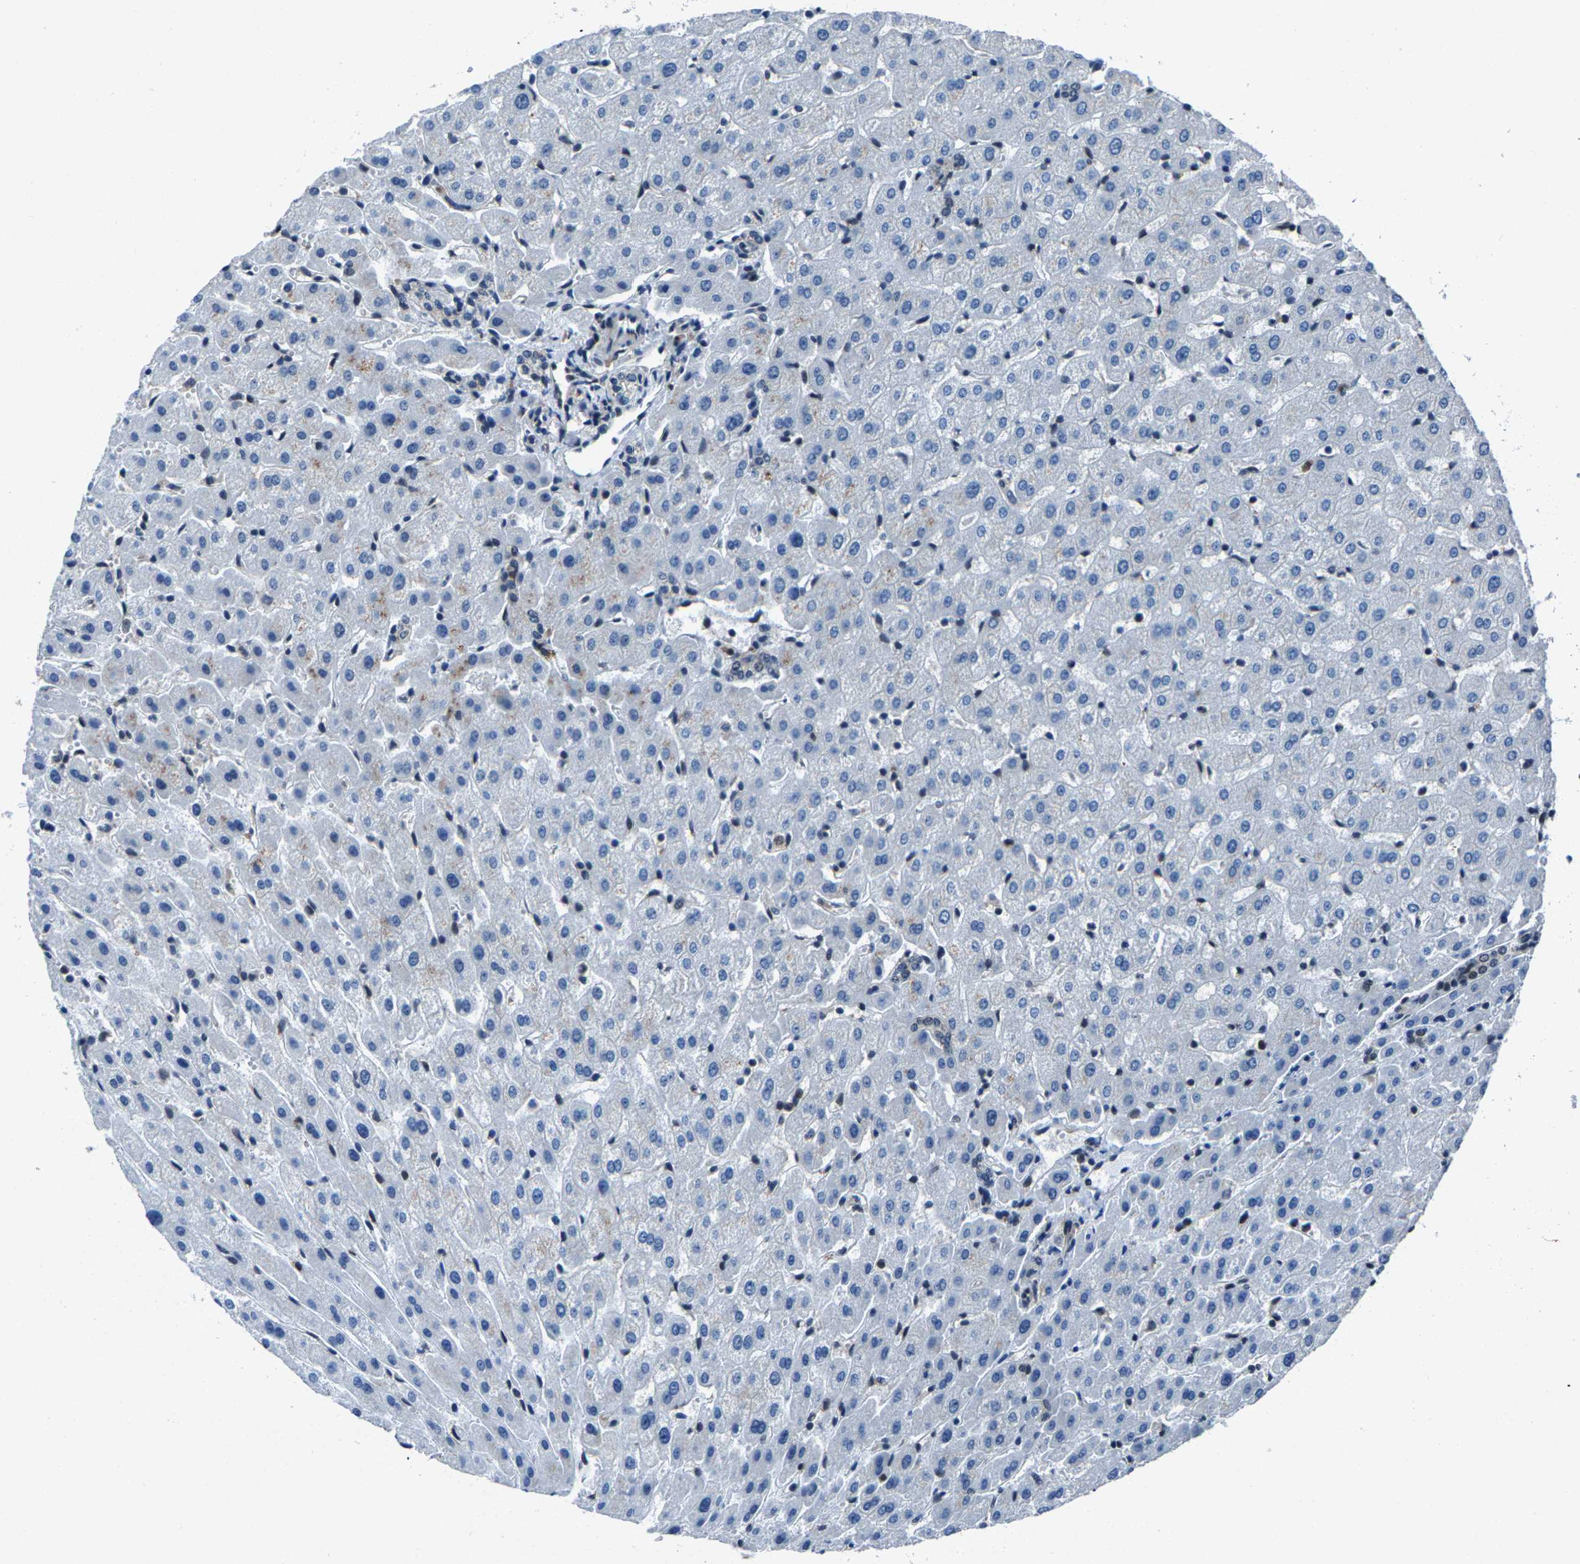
{"staining": {"intensity": "negative", "quantity": "none", "location": "none"}, "tissue": "liver", "cell_type": "Cholangiocytes", "image_type": "normal", "snomed": [{"axis": "morphology", "description": "Normal tissue, NOS"}, {"axis": "morphology", "description": "Fibrosis, NOS"}, {"axis": "topography", "description": "Liver"}], "caption": "This photomicrograph is of benign liver stained with immunohistochemistry to label a protein in brown with the nuclei are counter-stained blue. There is no staining in cholangiocytes. (IHC, brightfield microscopy, high magnification).", "gene": "ATXN3", "patient": {"sex": "female", "age": 29}}